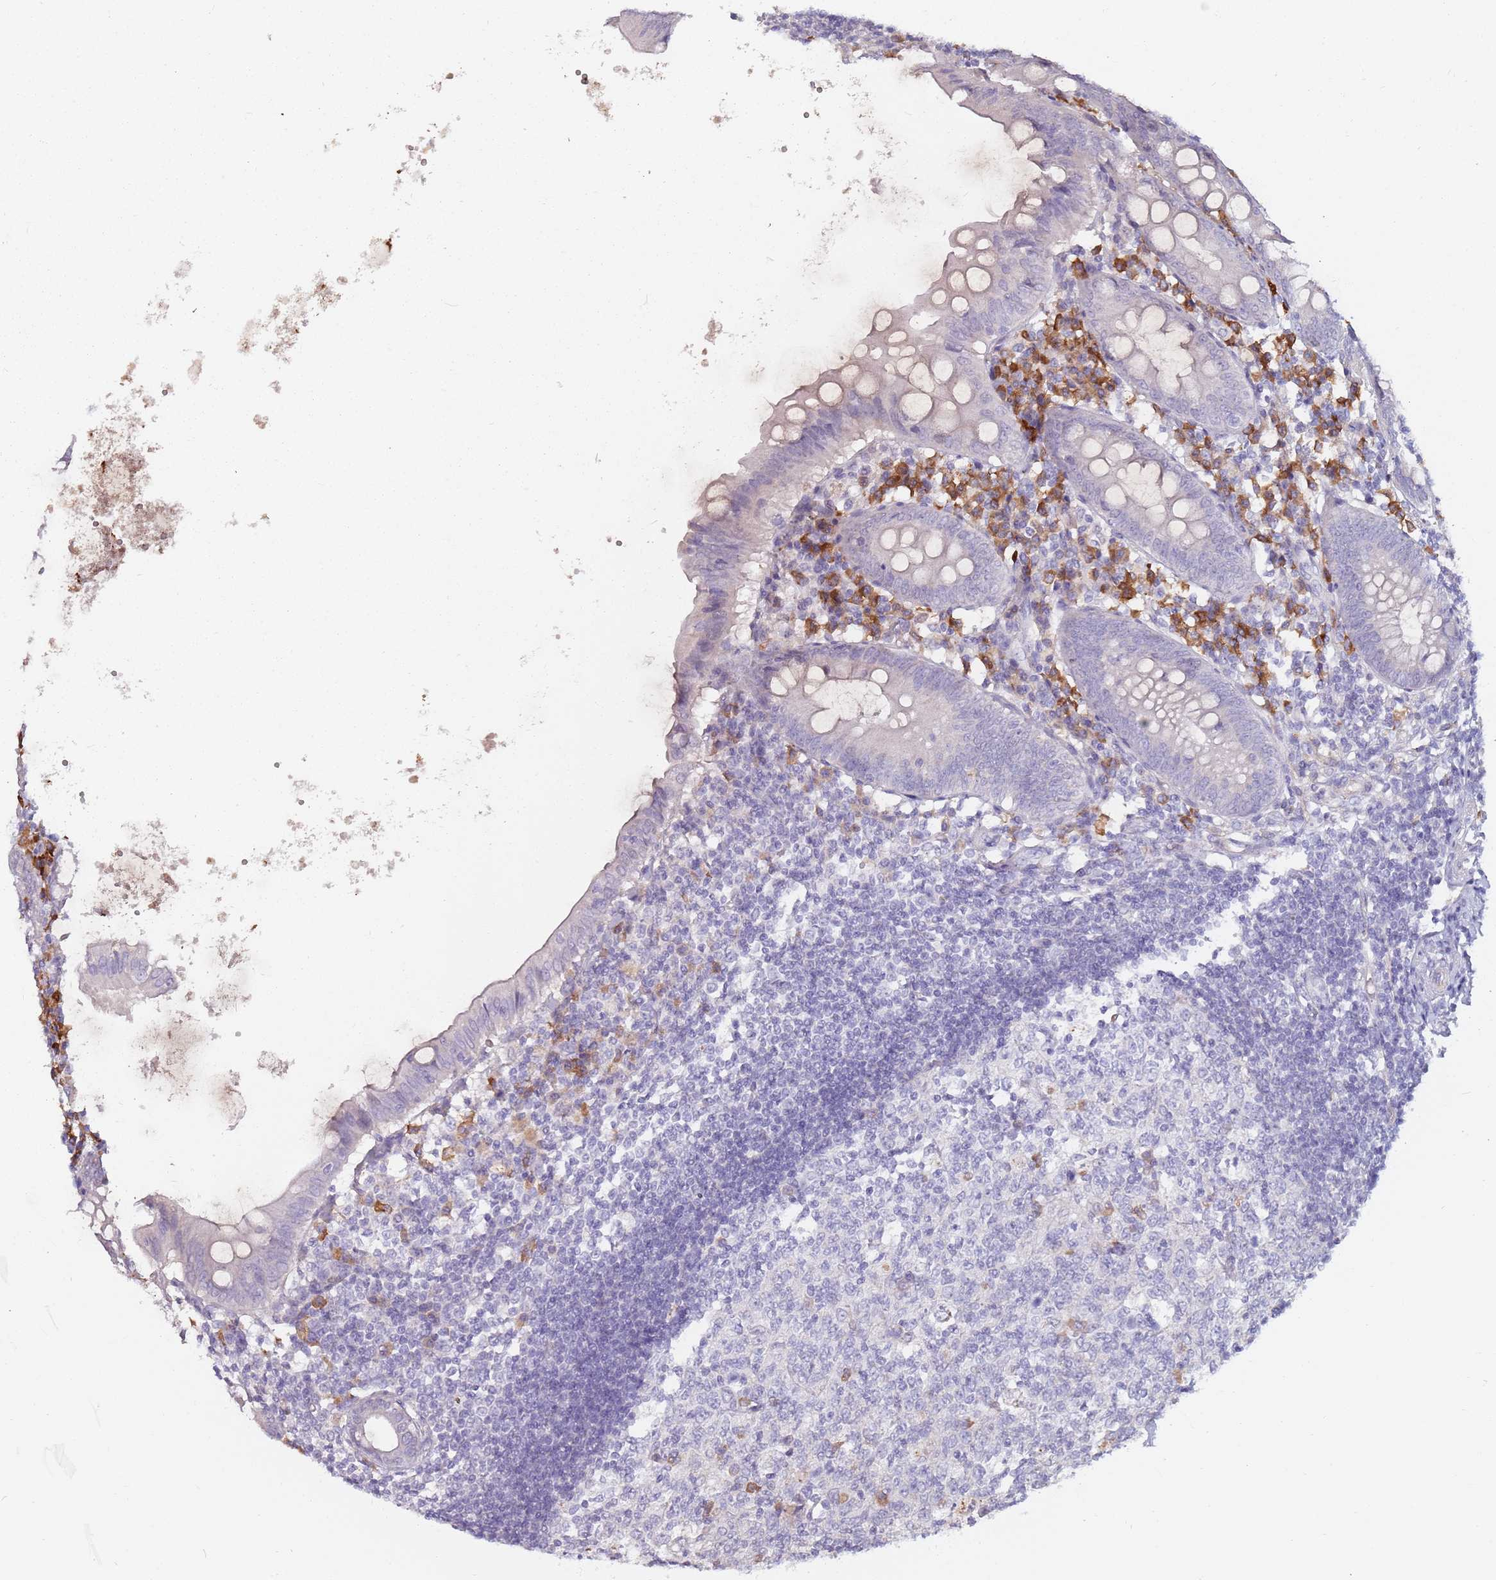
{"staining": {"intensity": "negative", "quantity": "none", "location": "none"}, "tissue": "appendix", "cell_type": "Glandular cells", "image_type": "normal", "snomed": [{"axis": "morphology", "description": "Normal tissue, NOS"}, {"axis": "topography", "description": "Appendix"}], "caption": "IHC image of unremarkable appendix: human appendix stained with DAB (3,3'-diaminobenzidine) demonstrates no significant protein staining in glandular cells. Nuclei are stained in blue.", "gene": "DXO", "patient": {"sex": "female", "age": 54}}